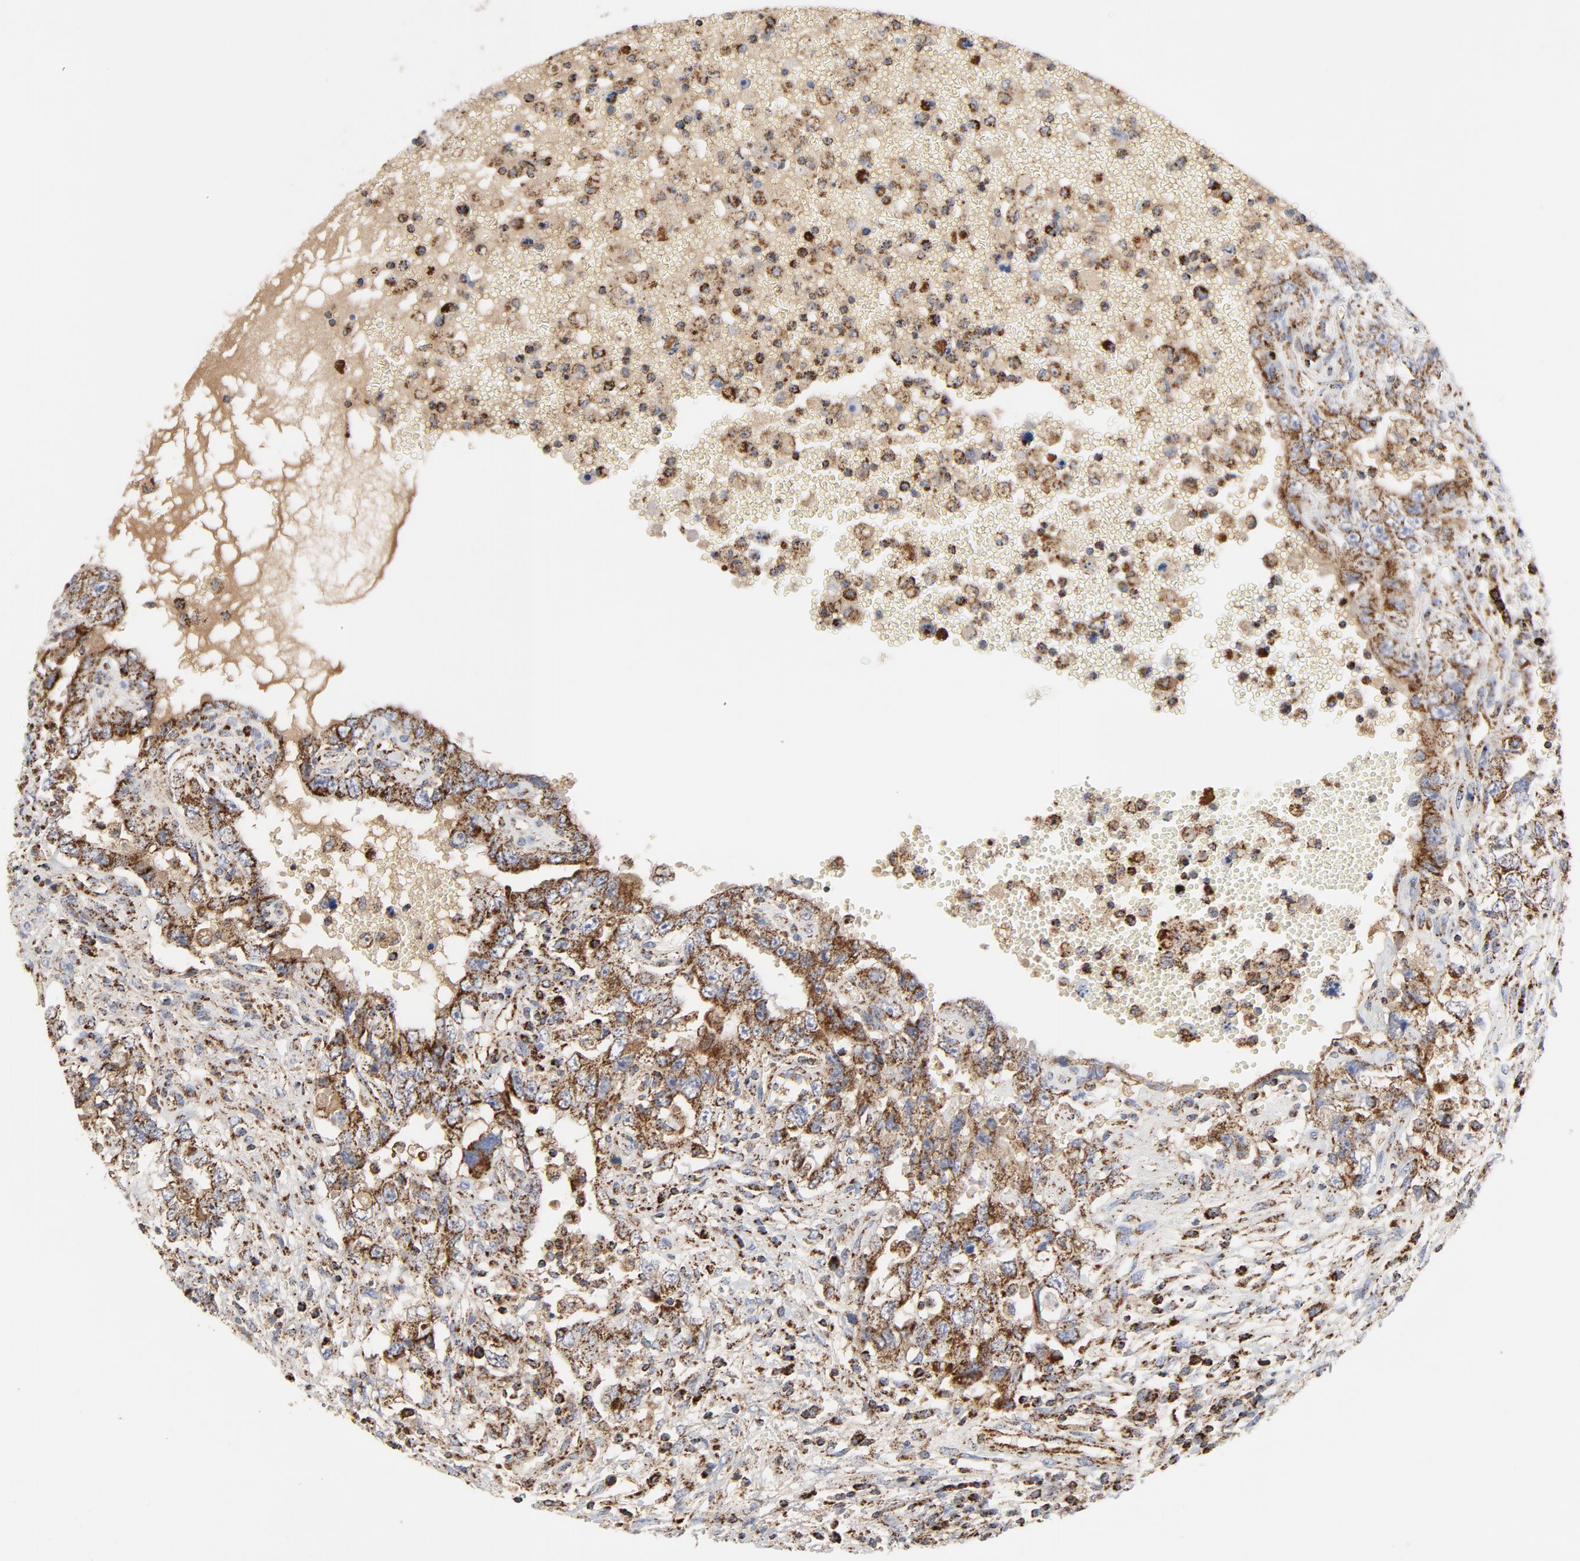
{"staining": {"intensity": "strong", "quantity": ">75%", "location": "cytoplasmic/membranous"}, "tissue": "testis cancer", "cell_type": "Tumor cells", "image_type": "cancer", "snomed": [{"axis": "morphology", "description": "Carcinoma, Embryonal, NOS"}, {"axis": "topography", "description": "Testis"}], "caption": "Protein expression analysis of testis cancer (embryonal carcinoma) displays strong cytoplasmic/membranous expression in about >75% of tumor cells.", "gene": "PCNX4", "patient": {"sex": "male", "age": 26}}